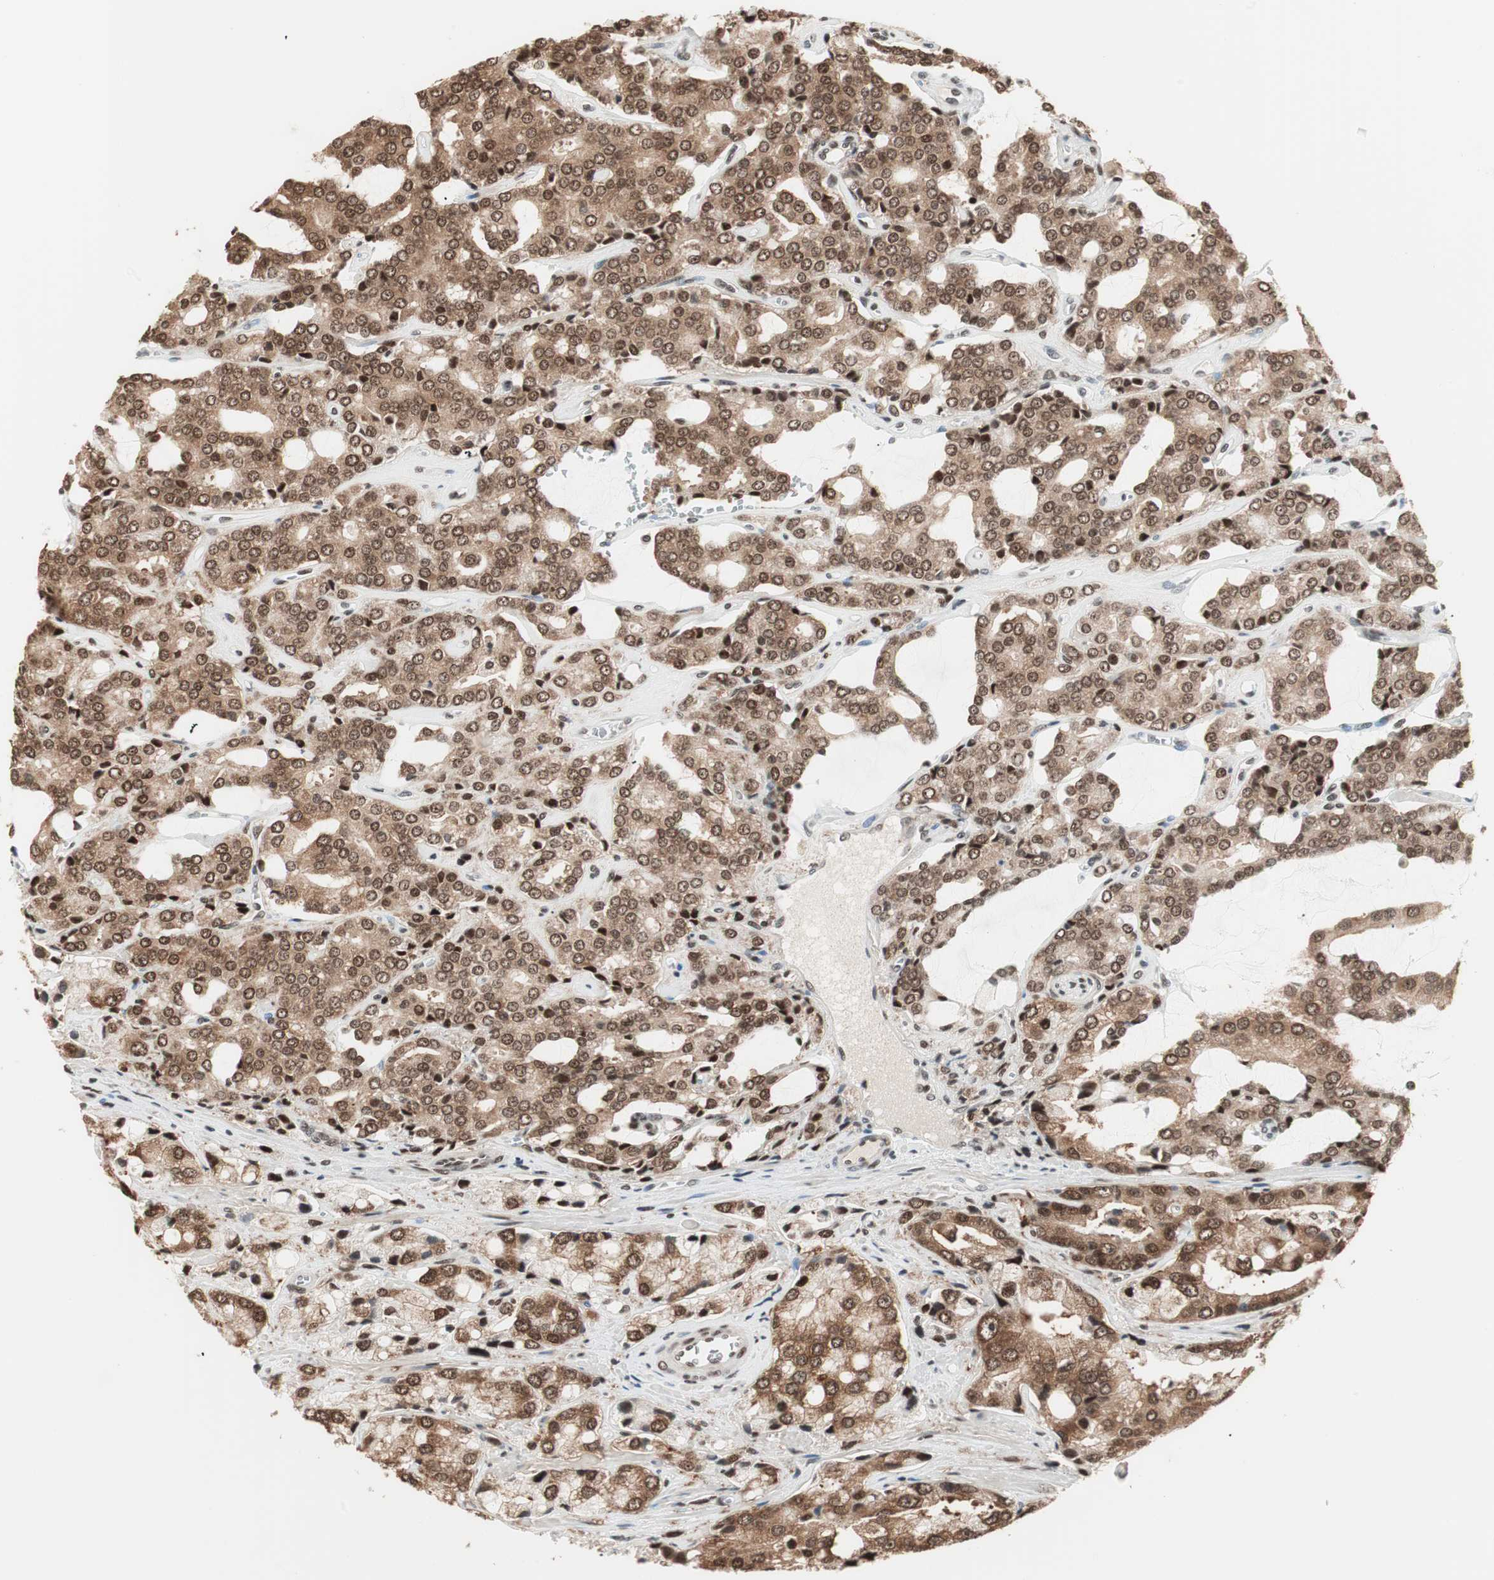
{"staining": {"intensity": "moderate", "quantity": ">75%", "location": "cytoplasmic/membranous,nuclear"}, "tissue": "prostate cancer", "cell_type": "Tumor cells", "image_type": "cancer", "snomed": [{"axis": "morphology", "description": "Adenocarcinoma, High grade"}, {"axis": "topography", "description": "Prostate"}], "caption": "Immunohistochemical staining of human prostate adenocarcinoma (high-grade) shows moderate cytoplasmic/membranous and nuclear protein staining in about >75% of tumor cells.", "gene": "SMARCE1", "patient": {"sex": "male", "age": 67}}